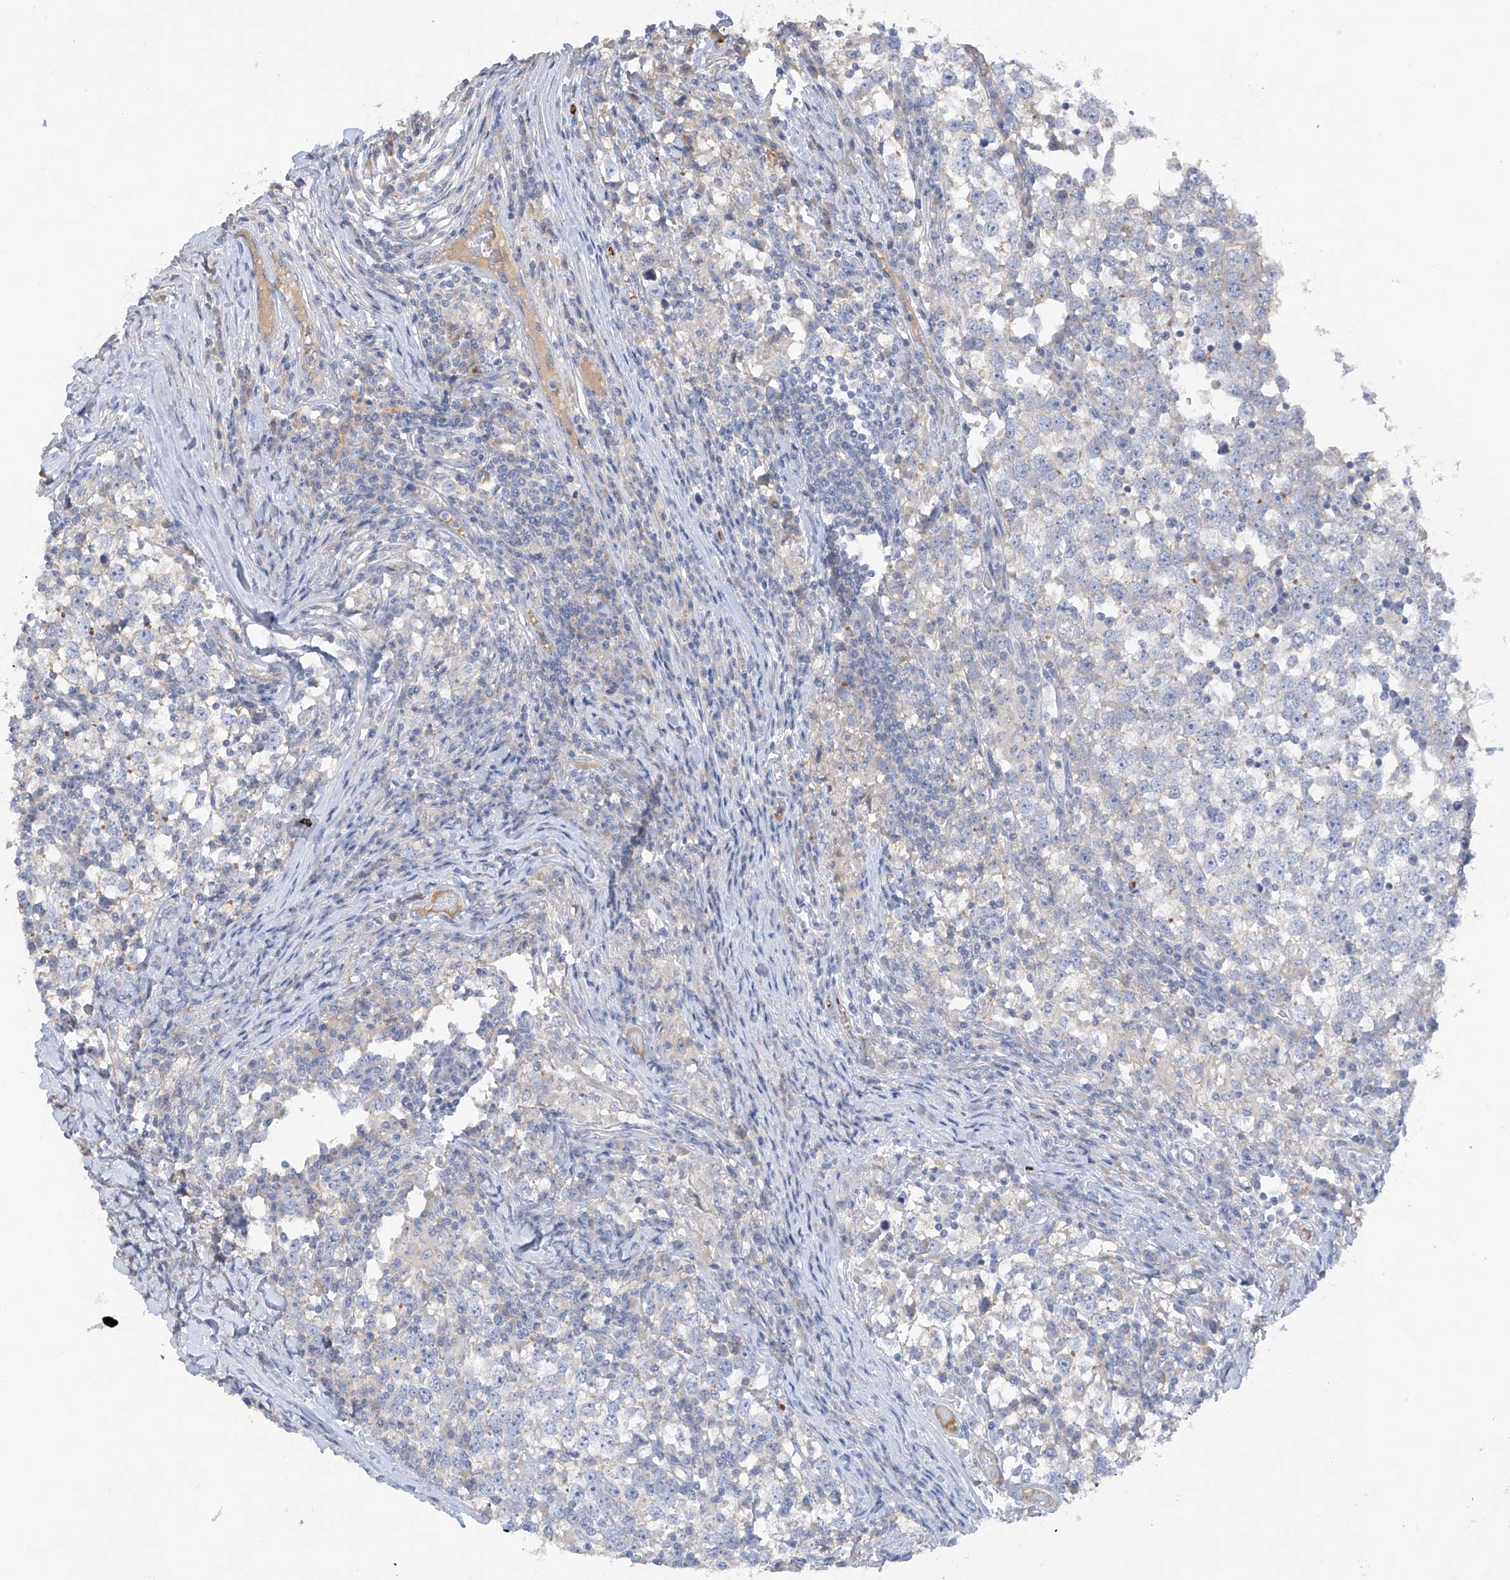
{"staining": {"intensity": "negative", "quantity": "none", "location": "none"}, "tissue": "testis cancer", "cell_type": "Tumor cells", "image_type": "cancer", "snomed": [{"axis": "morphology", "description": "Seminoma, NOS"}, {"axis": "topography", "description": "Testis"}], "caption": "A histopathology image of human testis seminoma is negative for staining in tumor cells.", "gene": "PRSS12", "patient": {"sex": "male", "age": 65}}